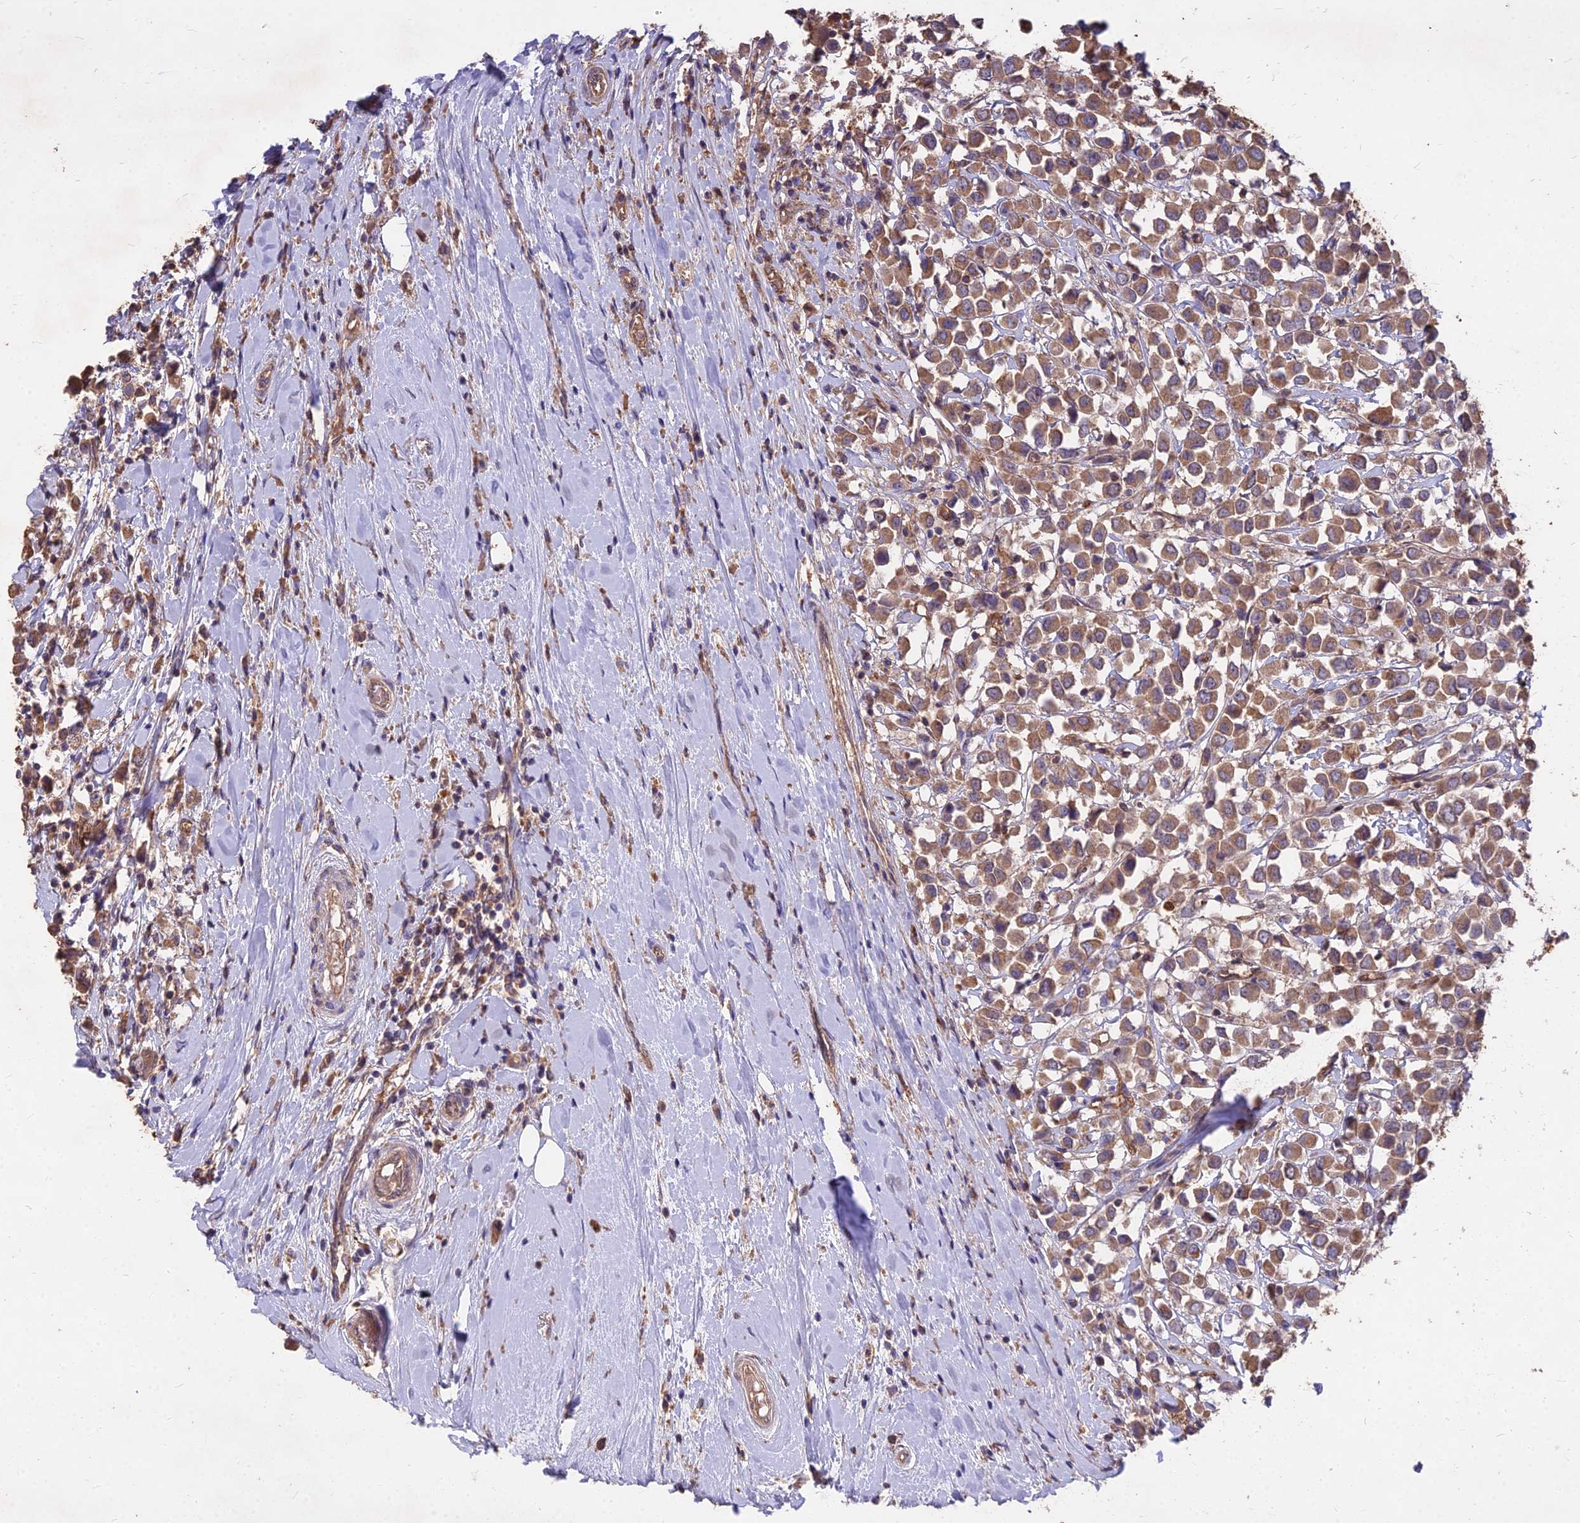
{"staining": {"intensity": "moderate", "quantity": ">75%", "location": "cytoplasmic/membranous"}, "tissue": "breast cancer", "cell_type": "Tumor cells", "image_type": "cancer", "snomed": [{"axis": "morphology", "description": "Duct carcinoma"}, {"axis": "topography", "description": "Breast"}], "caption": "This image exhibits immunohistochemistry (IHC) staining of breast cancer, with medium moderate cytoplasmic/membranous expression in about >75% of tumor cells.", "gene": "CEMIP2", "patient": {"sex": "female", "age": 61}}